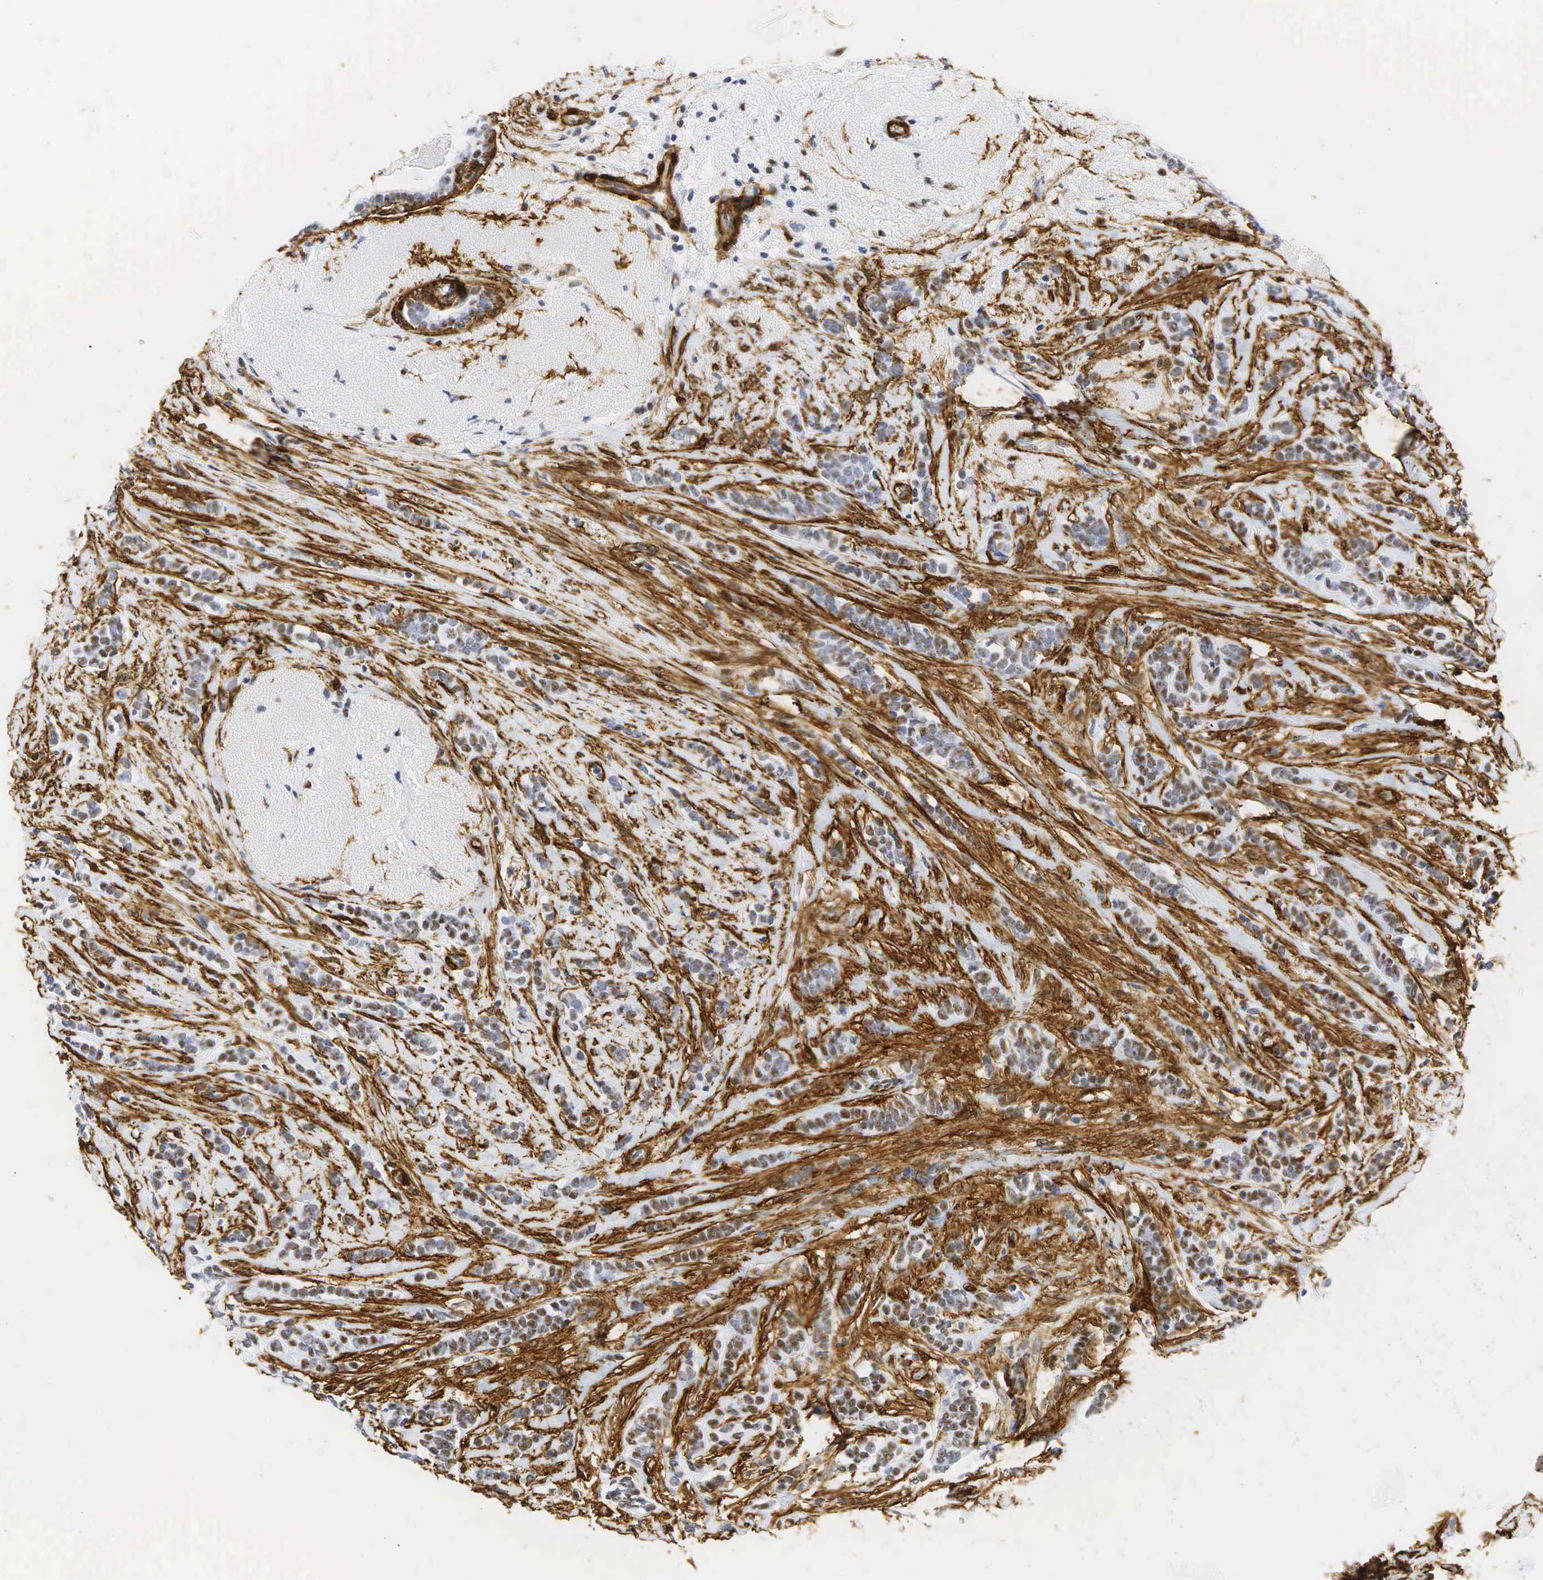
{"staining": {"intensity": "moderate", "quantity": "25%-75%", "location": "nuclear"}, "tissue": "breast cancer", "cell_type": "Tumor cells", "image_type": "cancer", "snomed": [{"axis": "morphology", "description": "Lobular carcinoma"}, {"axis": "topography", "description": "Breast"}], "caption": "Protein staining of lobular carcinoma (breast) tissue demonstrates moderate nuclear staining in approximately 25%-75% of tumor cells. Nuclei are stained in blue.", "gene": "ACTA2", "patient": {"sex": "female", "age": 56}}